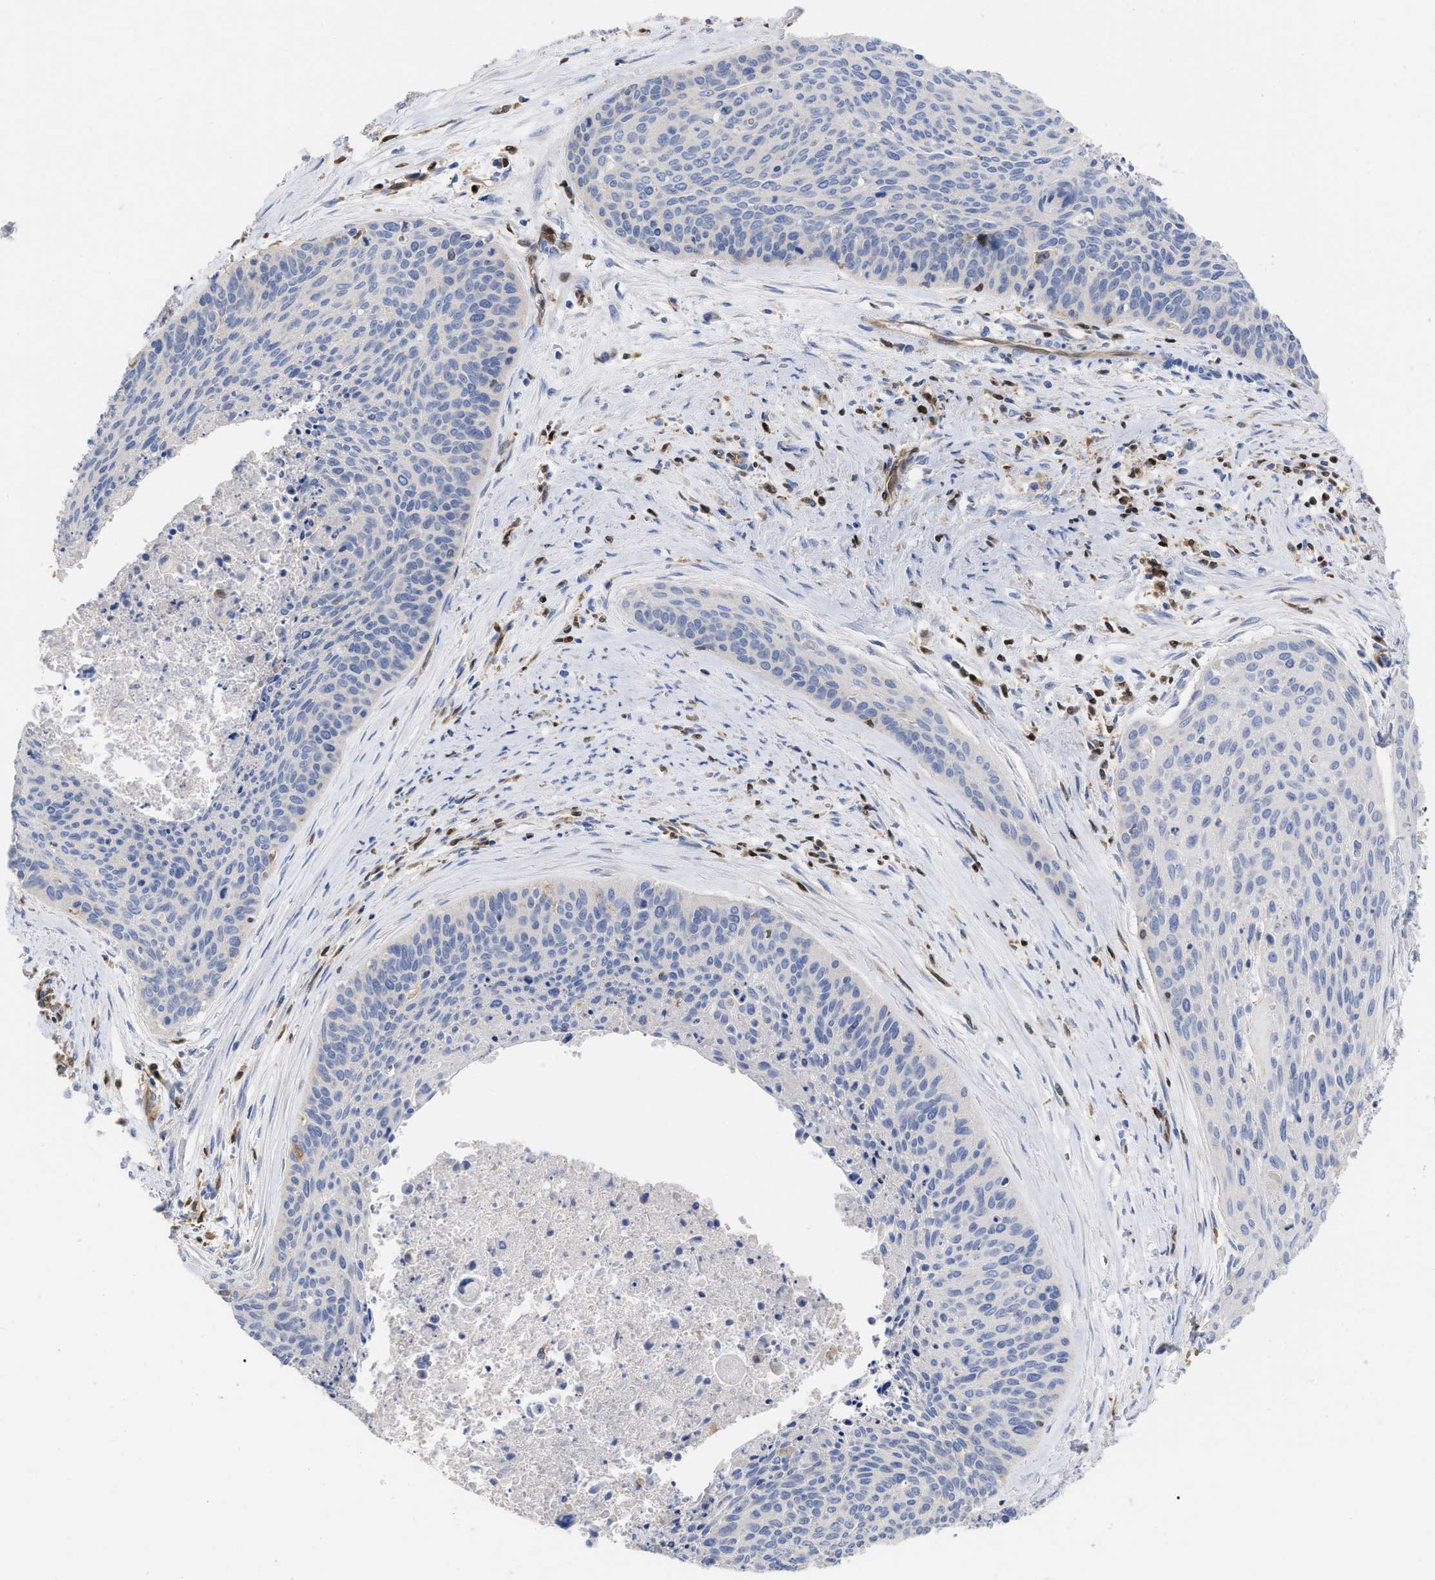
{"staining": {"intensity": "negative", "quantity": "none", "location": "none"}, "tissue": "cervical cancer", "cell_type": "Tumor cells", "image_type": "cancer", "snomed": [{"axis": "morphology", "description": "Squamous cell carcinoma, NOS"}, {"axis": "topography", "description": "Cervix"}], "caption": "The micrograph demonstrates no staining of tumor cells in cervical cancer (squamous cell carcinoma).", "gene": "GIMAP4", "patient": {"sex": "female", "age": 55}}